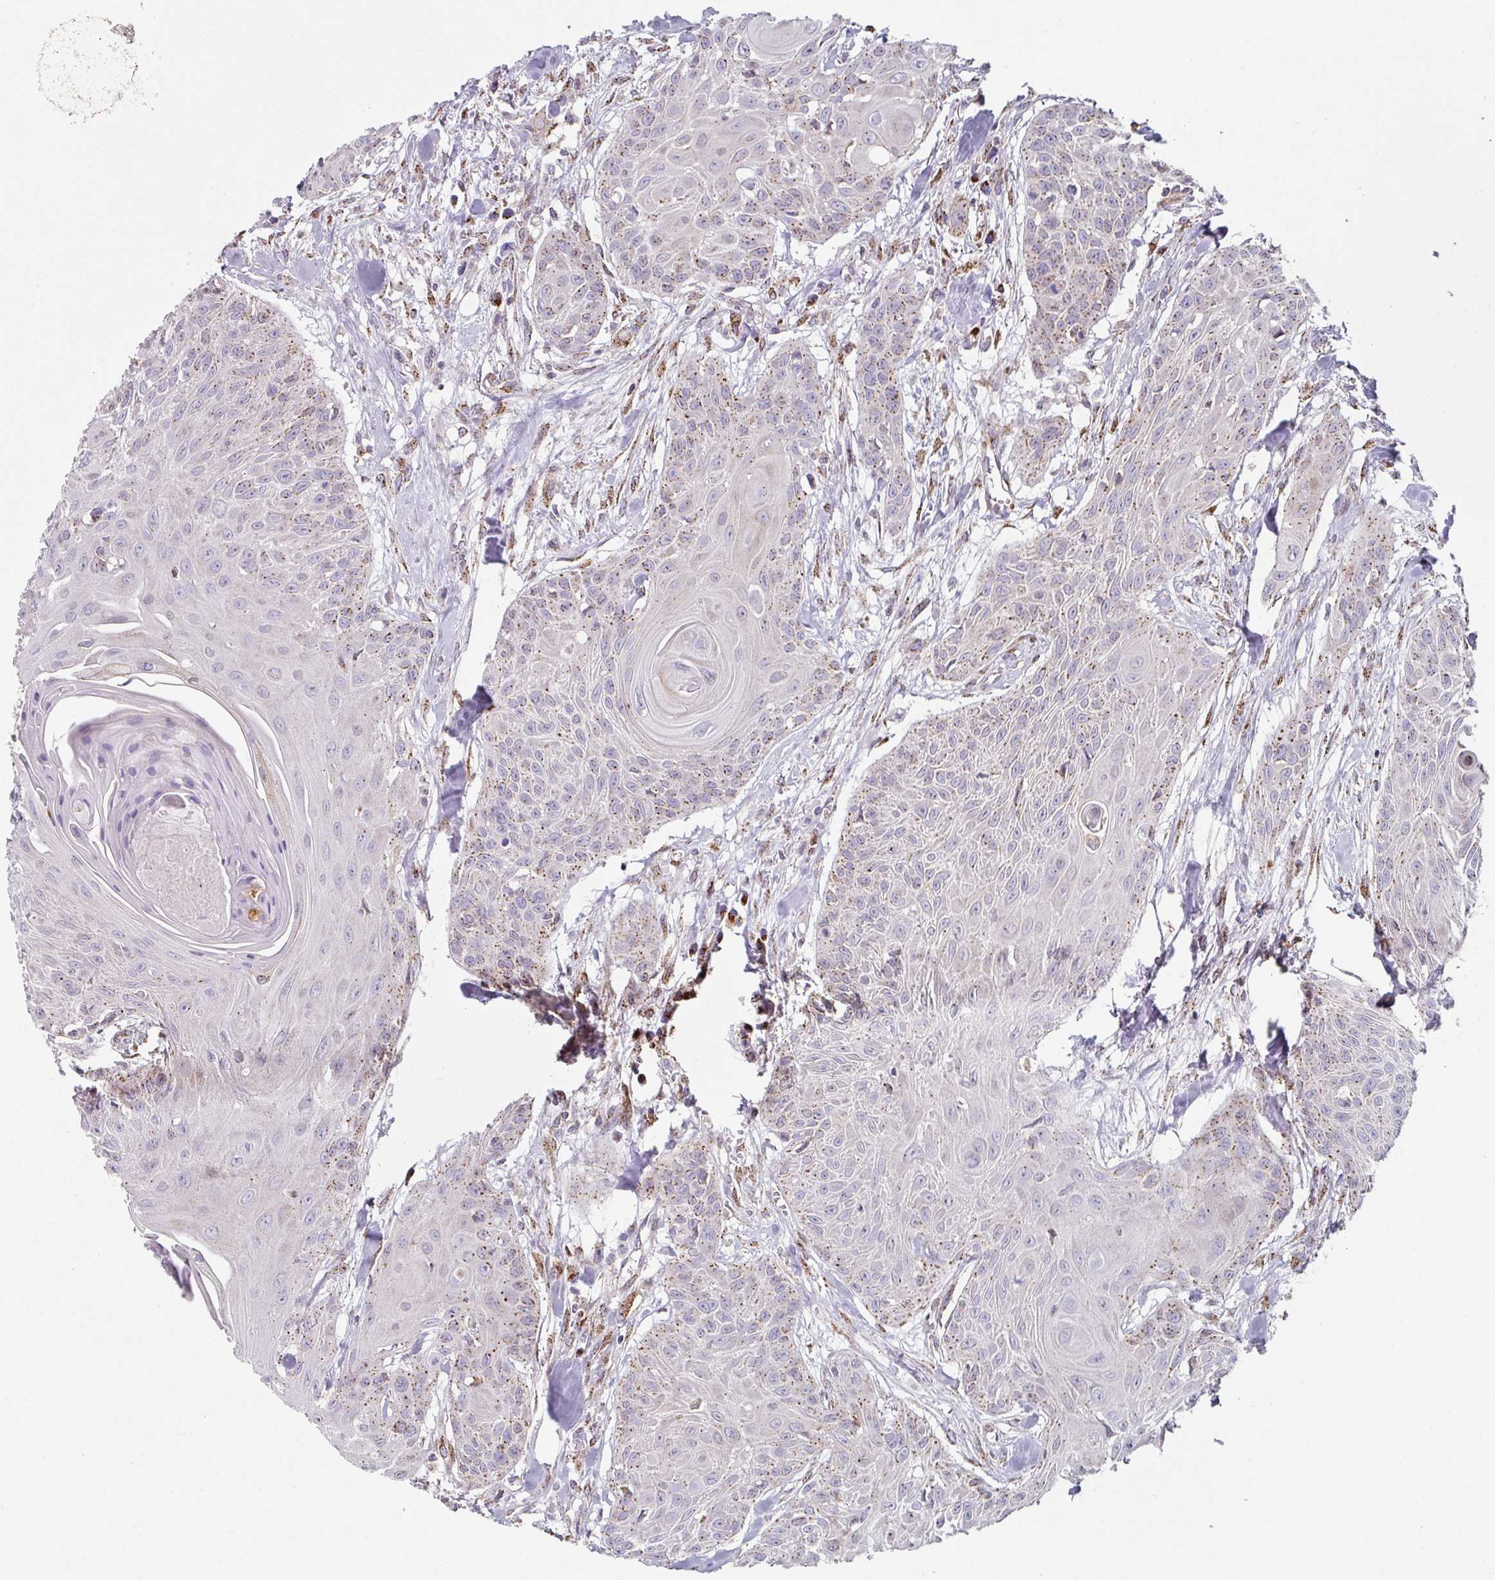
{"staining": {"intensity": "weak", "quantity": "25%-75%", "location": "cytoplasmic/membranous"}, "tissue": "head and neck cancer", "cell_type": "Tumor cells", "image_type": "cancer", "snomed": [{"axis": "morphology", "description": "Squamous cell carcinoma, NOS"}, {"axis": "topography", "description": "Lymph node"}, {"axis": "topography", "description": "Salivary gland"}, {"axis": "topography", "description": "Head-Neck"}], "caption": "About 25%-75% of tumor cells in human squamous cell carcinoma (head and neck) show weak cytoplasmic/membranous protein staining as visualized by brown immunohistochemical staining.", "gene": "CCDC85B", "patient": {"sex": "female", "age": 74}}